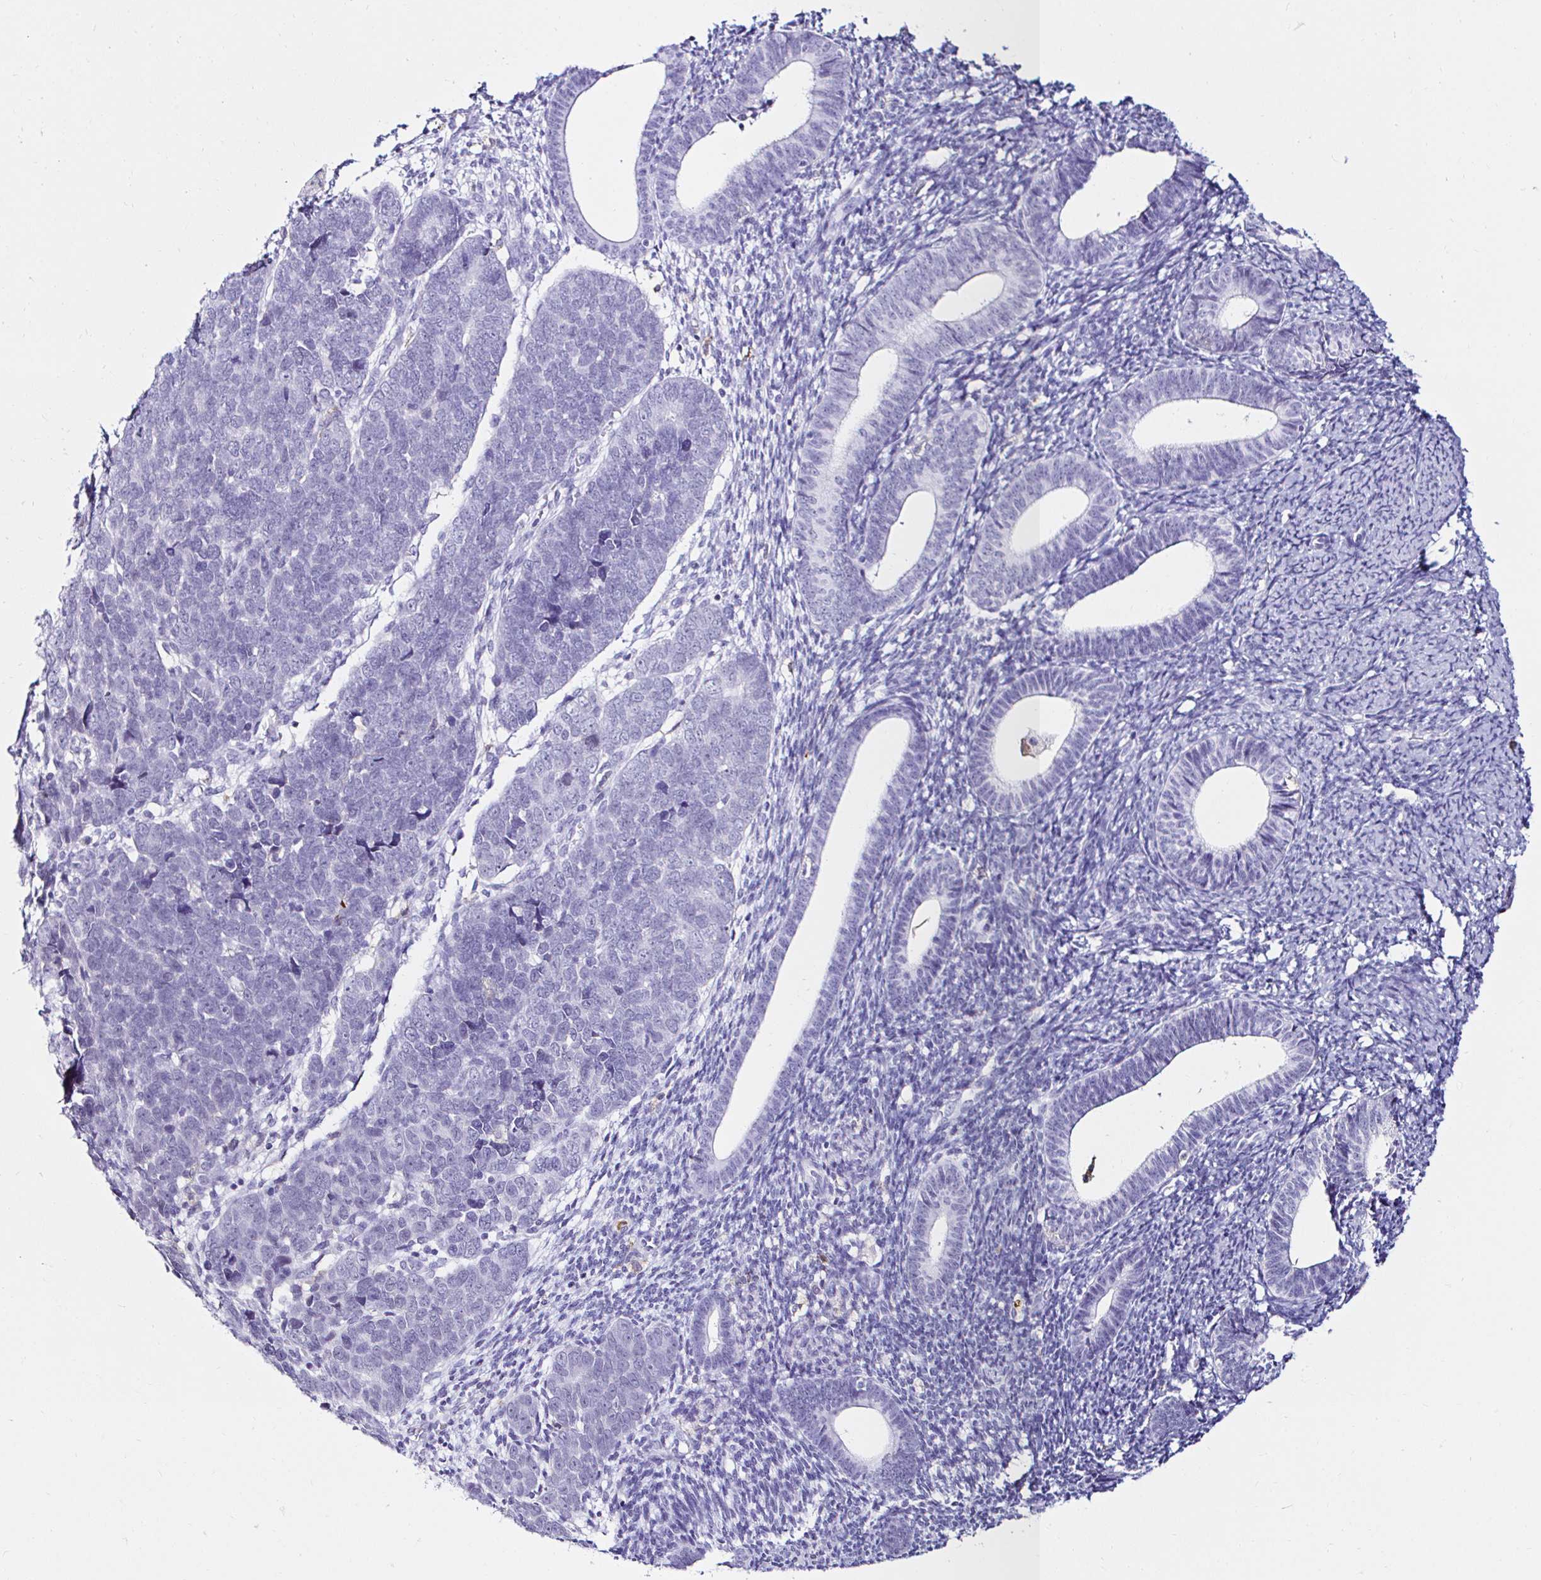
{"staining": {"intensity": "negative", "quantity": "none", "location": "none"}, "tissue": "endometrial cancer", "cell_type": "Tumor cells", "image_type": "cancer", "snomed": [{"axis": "morphology", "description": "Adenocarcinoma, NOS"}, {"axis": "topography", "description": "Endometrium"}], "caption": "Histopathology image shows no significant protein expression in tumor cells of endometrial cancer (adenocarcinoma).", "gene": "CYBB", "patient": {"sex": "female", "age": 82}}